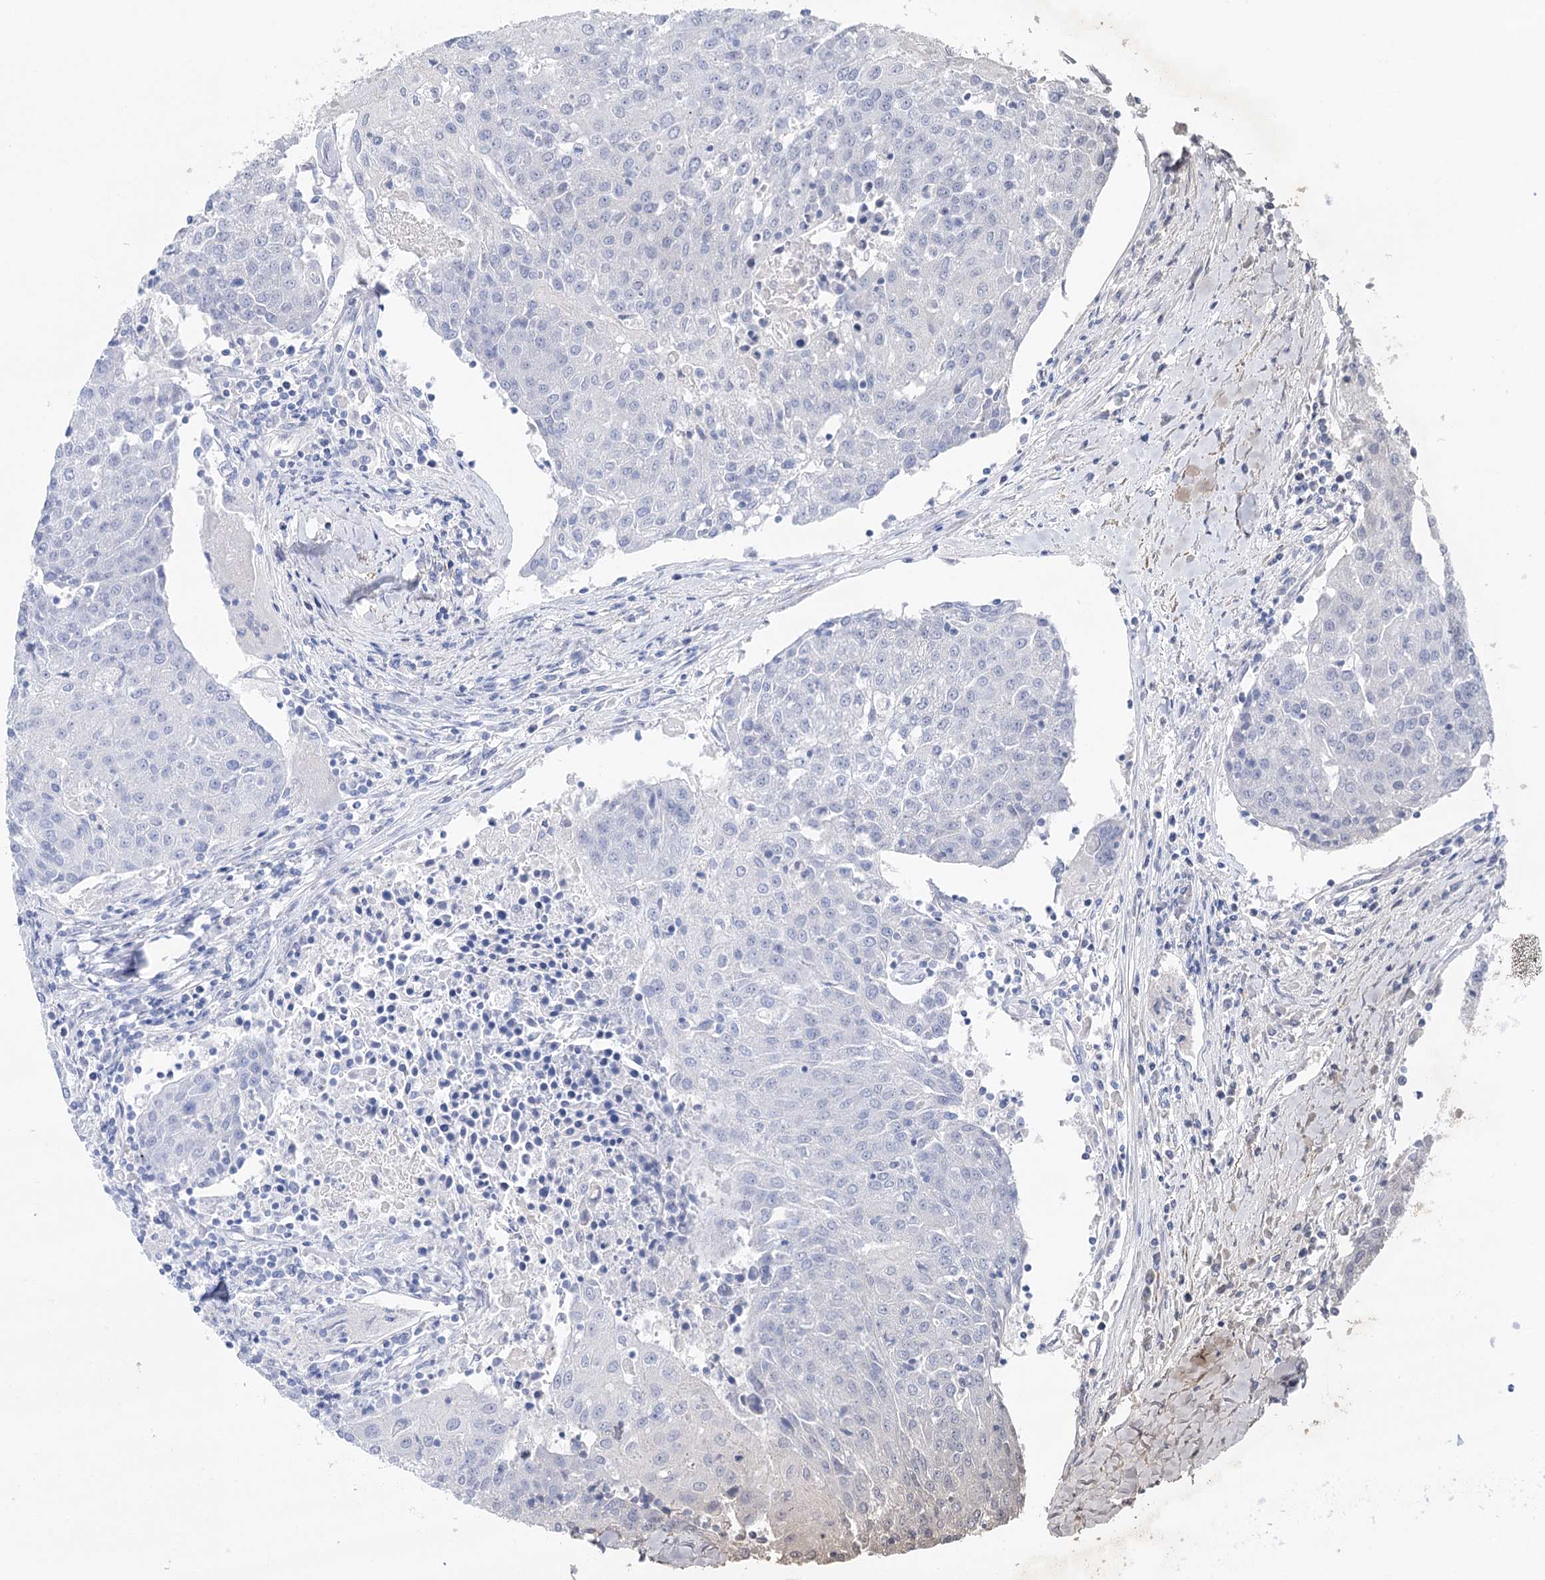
{"staining": {"intensity": "negative", "quantity": "none", "location": "none"}, "tissue": "urothelial cancer", "cell_type": "Tumor cells", "image_type": "cancer", "snomed": [{"axis": "morphology", "description": "Urothelial carcinoma, High grade"}, {"axis": "topography", "description": "Urinary bladder"}], "caption": "Micrograph shows no significant protein expression in tumor cells of urothelial carcinoma (high-grade). (DAB (3,3'-diaminobenzidine) immunohistochemistry with hematoxylin counter stain).", "gene": "CSN3", "patient": {"sex": "female", "age": 85}}